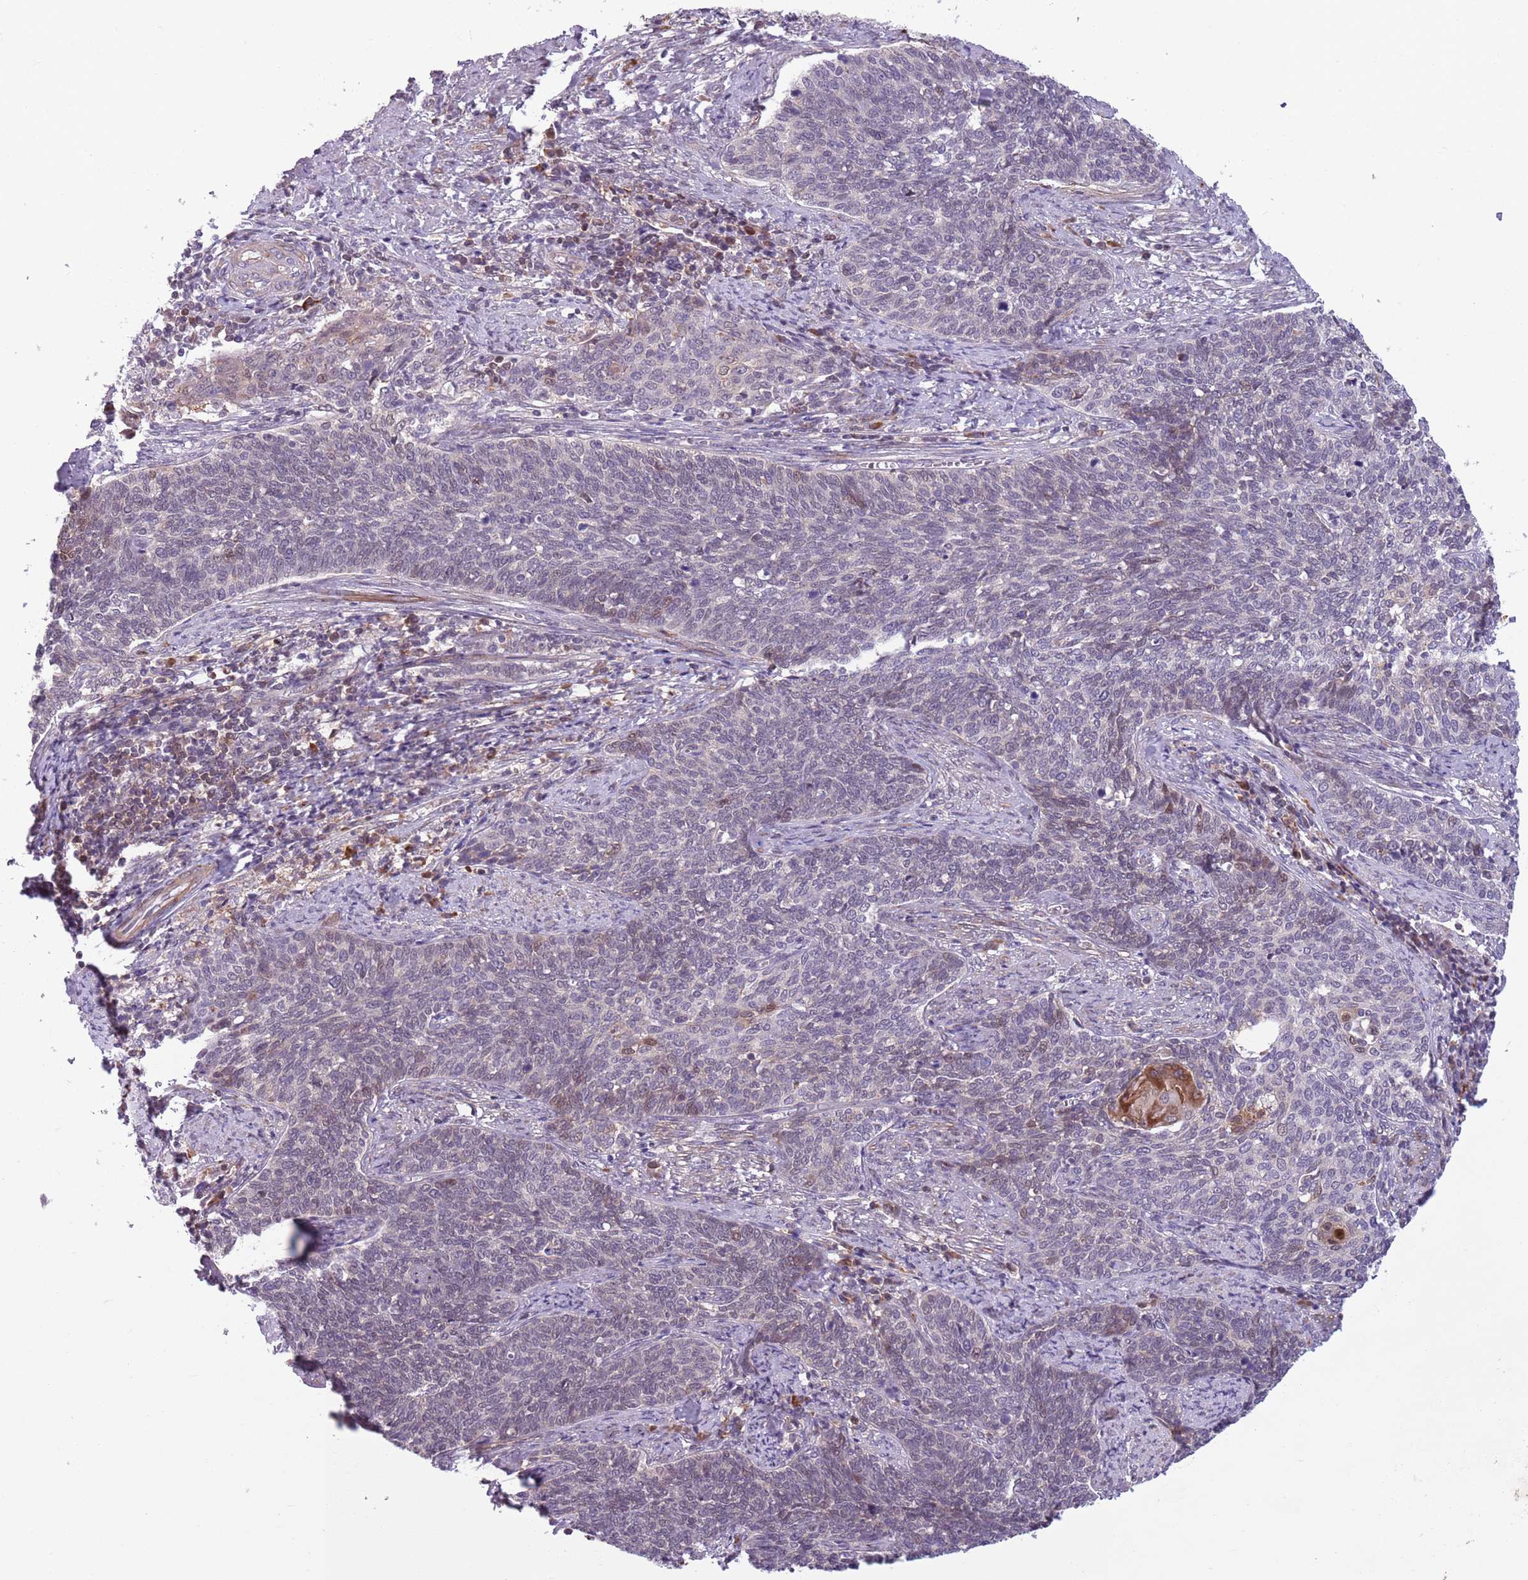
{"staining": {"intensity": "weak", "quantity": "<25%", "location": "nuclear"}, "tissue": "cervical cancer", "cell_type": "Tumor cells", "image_type": "cancer", "snomed": [{"axis": "morphology", "description": "Squamous cell carcinoma, NOS"}, {"axis": "topography", "description": "Cervix"}], "caption": "The micrograph demonstrates no significant staining in tumor cells of cervical squamous cell carcinoma.", "gene": "JAML", "patient": {"sex": "female", "age": 39}}